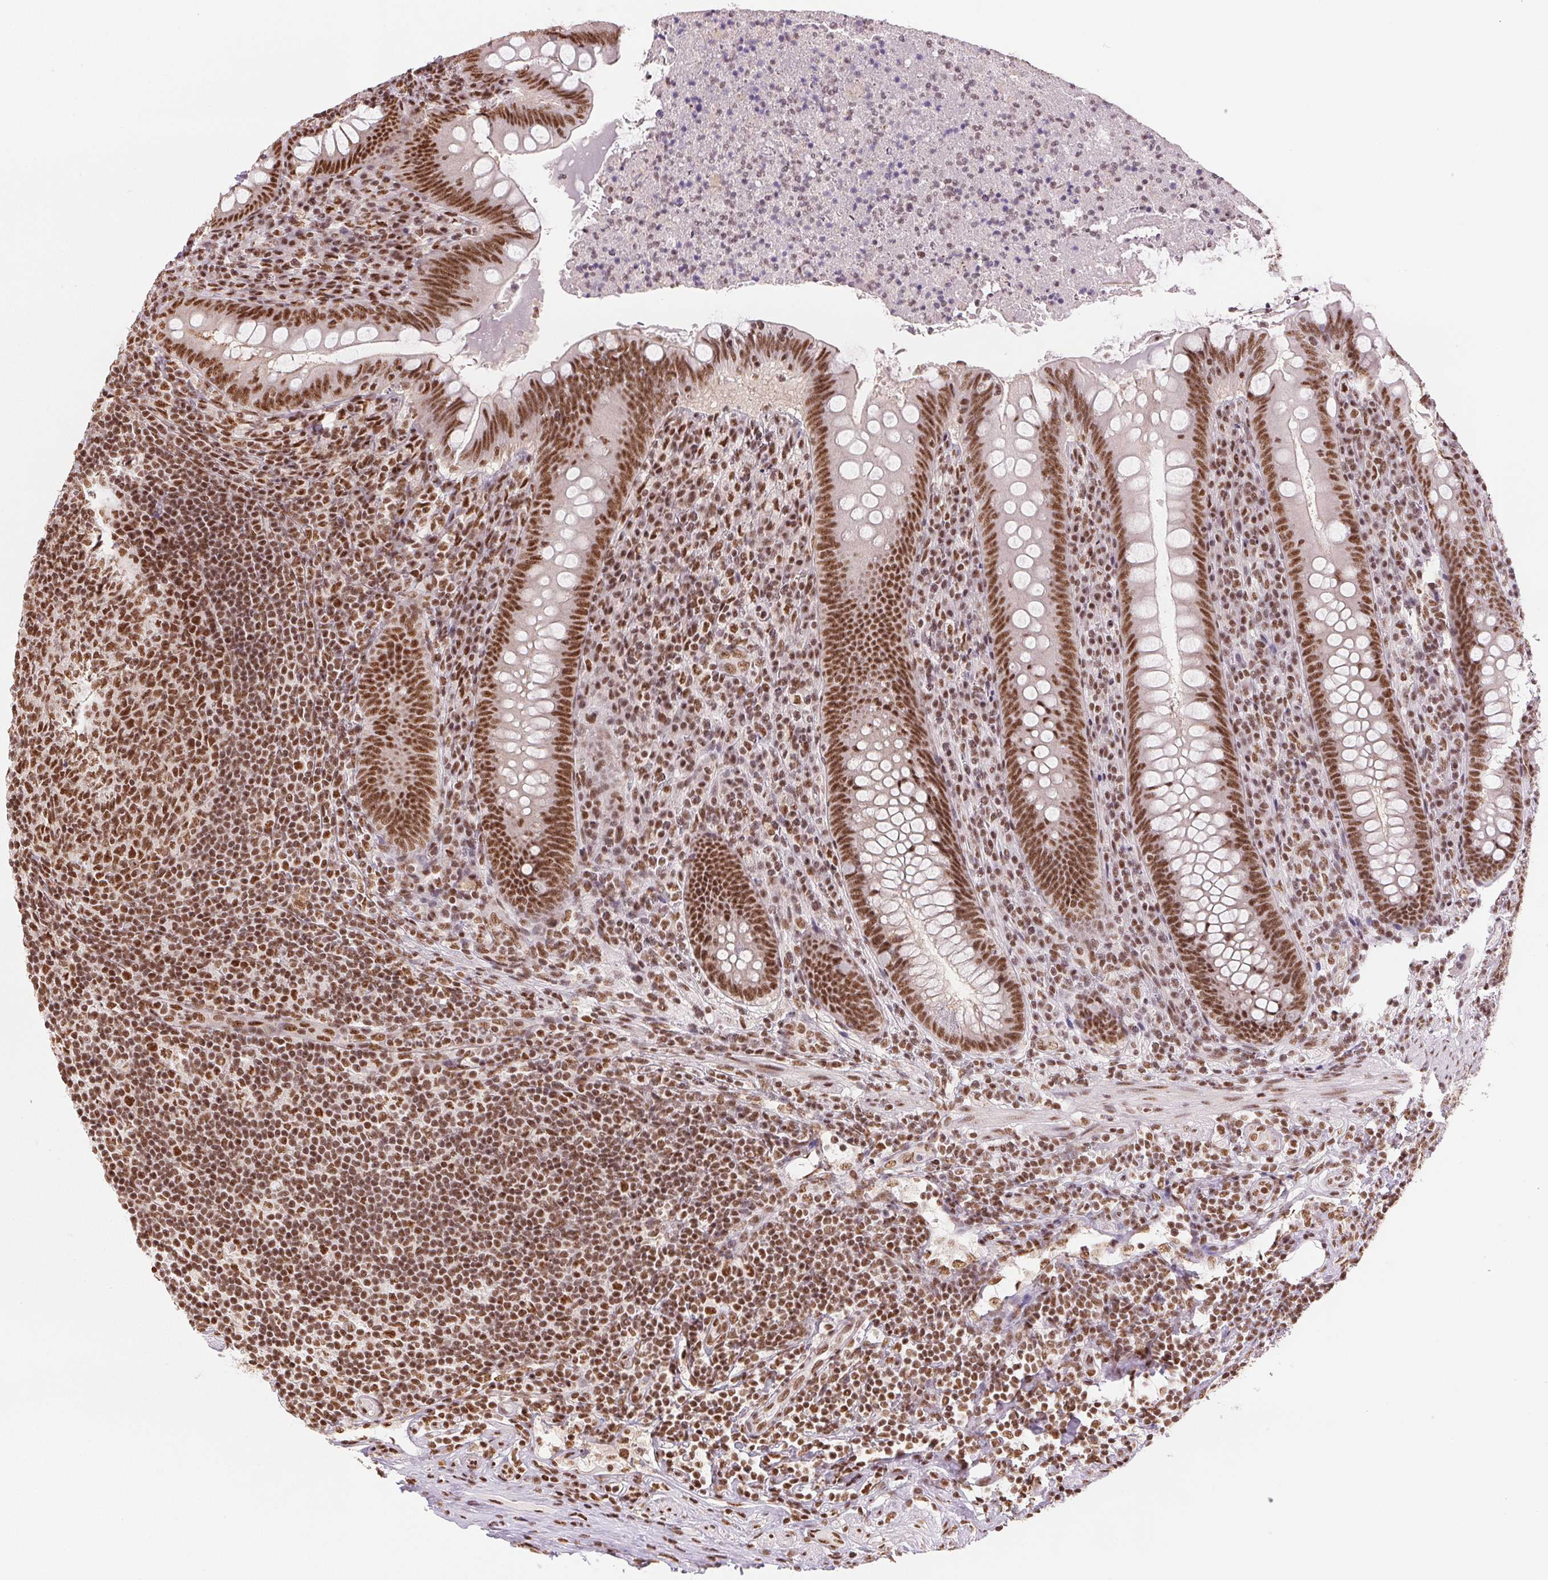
{"staining": {"intensity": "strong", "quantity": ">75%", "location": "nuclear"}, "tissue": "appendix", "cell_type": "Glandular cells", "image_type": "normal", "snomed": [{"axis": "morphology", "description": "Normal tissue, NOS"}, {"axis": "topography", "description": "Appendix"}], "caption": "Immunohistochemical staining of unremarkable human appendix shows high levels of strong nuclear positivity in approximately >75% of glandular cells.", "gene": "IK", "patient": {"sex": "male", "age": 47}}